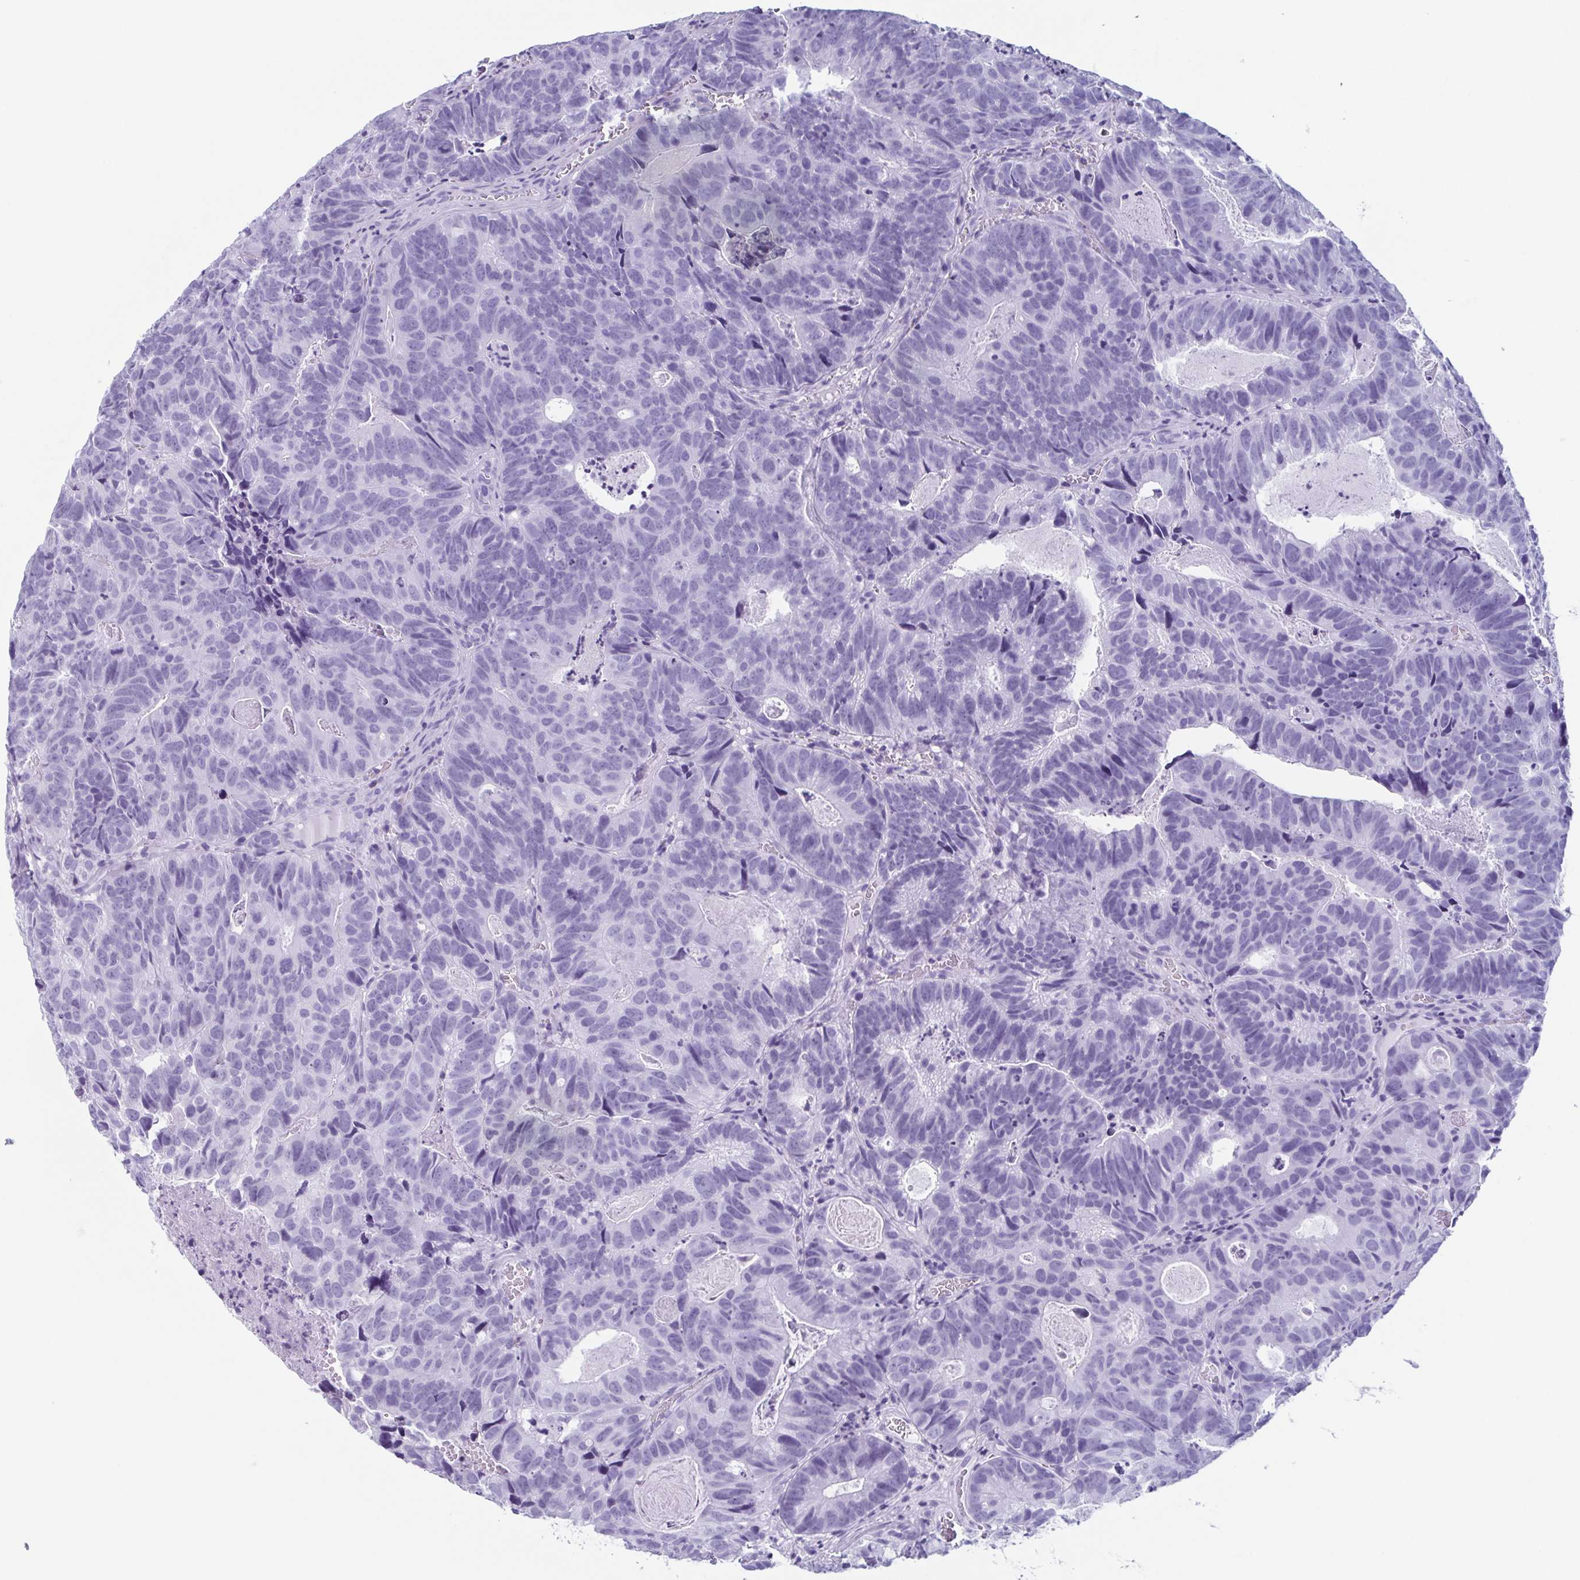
{"staining": {"intensity": "negative", "quantity": "none", "location": "none"}, "tissue": "head and neck cancer", "cell_type": "Tumor cells", "image_type": "cancer", "snomed": [{"axis": "morphology", "description": "Adenocarcinoma, NOS"}, {"axis": "topography", "description": "Head-Neck"}], "caption": "This is a histopathology image of immunohistochemistry (IHC) staining of head and neck adenocarcinoma, which shows no expression in tumor cells.", "gene": "ENKUR", "patient": {"sex": "male", "age": 62}}